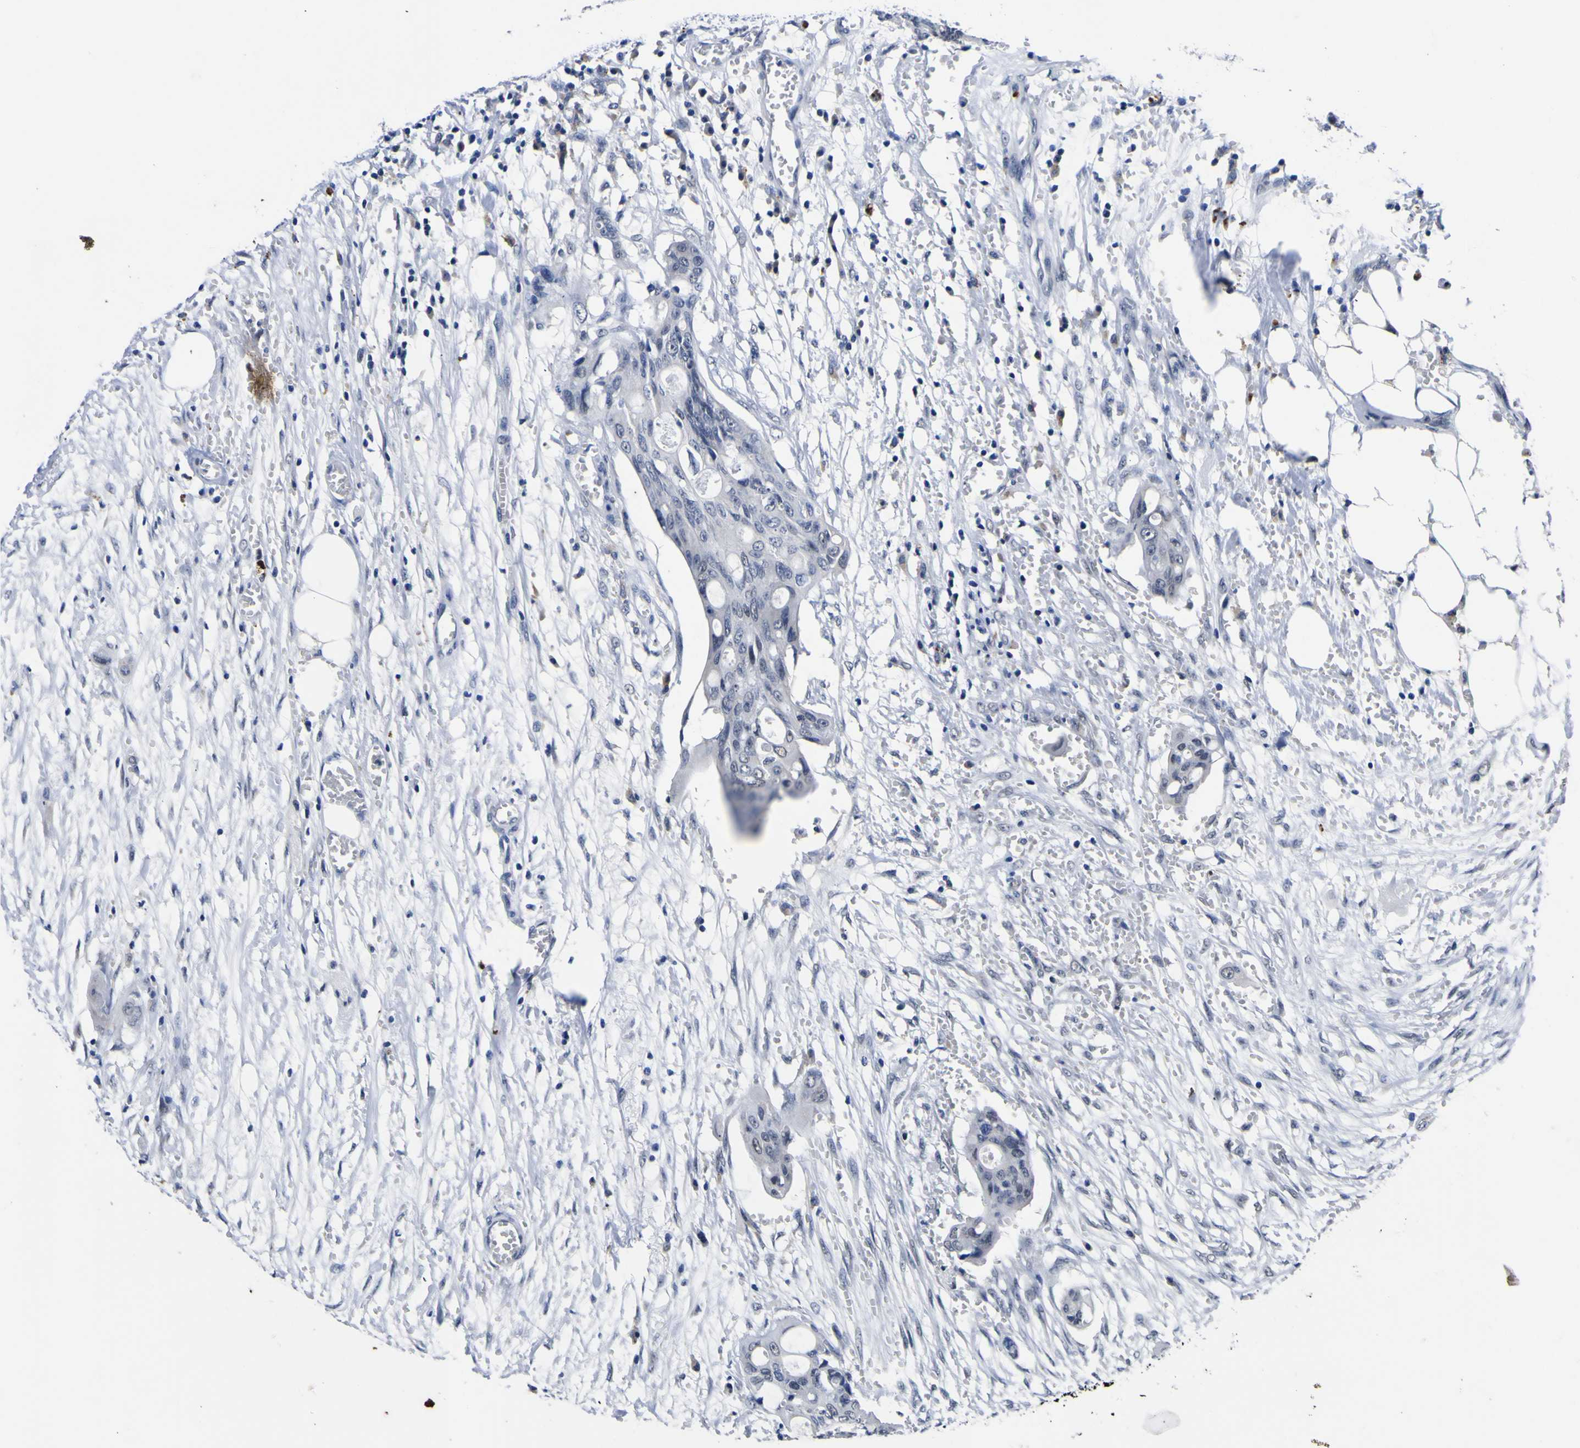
{"staining": {"intensity": "negative", "quantity": "none", "location": "none"}, "tissue": "colorectal cancer", "cell_type": "Tumor cells", "image_type": "cancer", "snomed": [{"axis": "morphology", "description": "Adenocarcinoma, NOS"}, {"axis": "topography", "description": "Colon"}], "caption": "Immunohistochemistry (IHC) of human colorectal cancer (adenocarcinoma) demonstrates no expression in tumor cells.", "gene": "IGFLR1", "patient": {"sex": "female", "age": 57}}